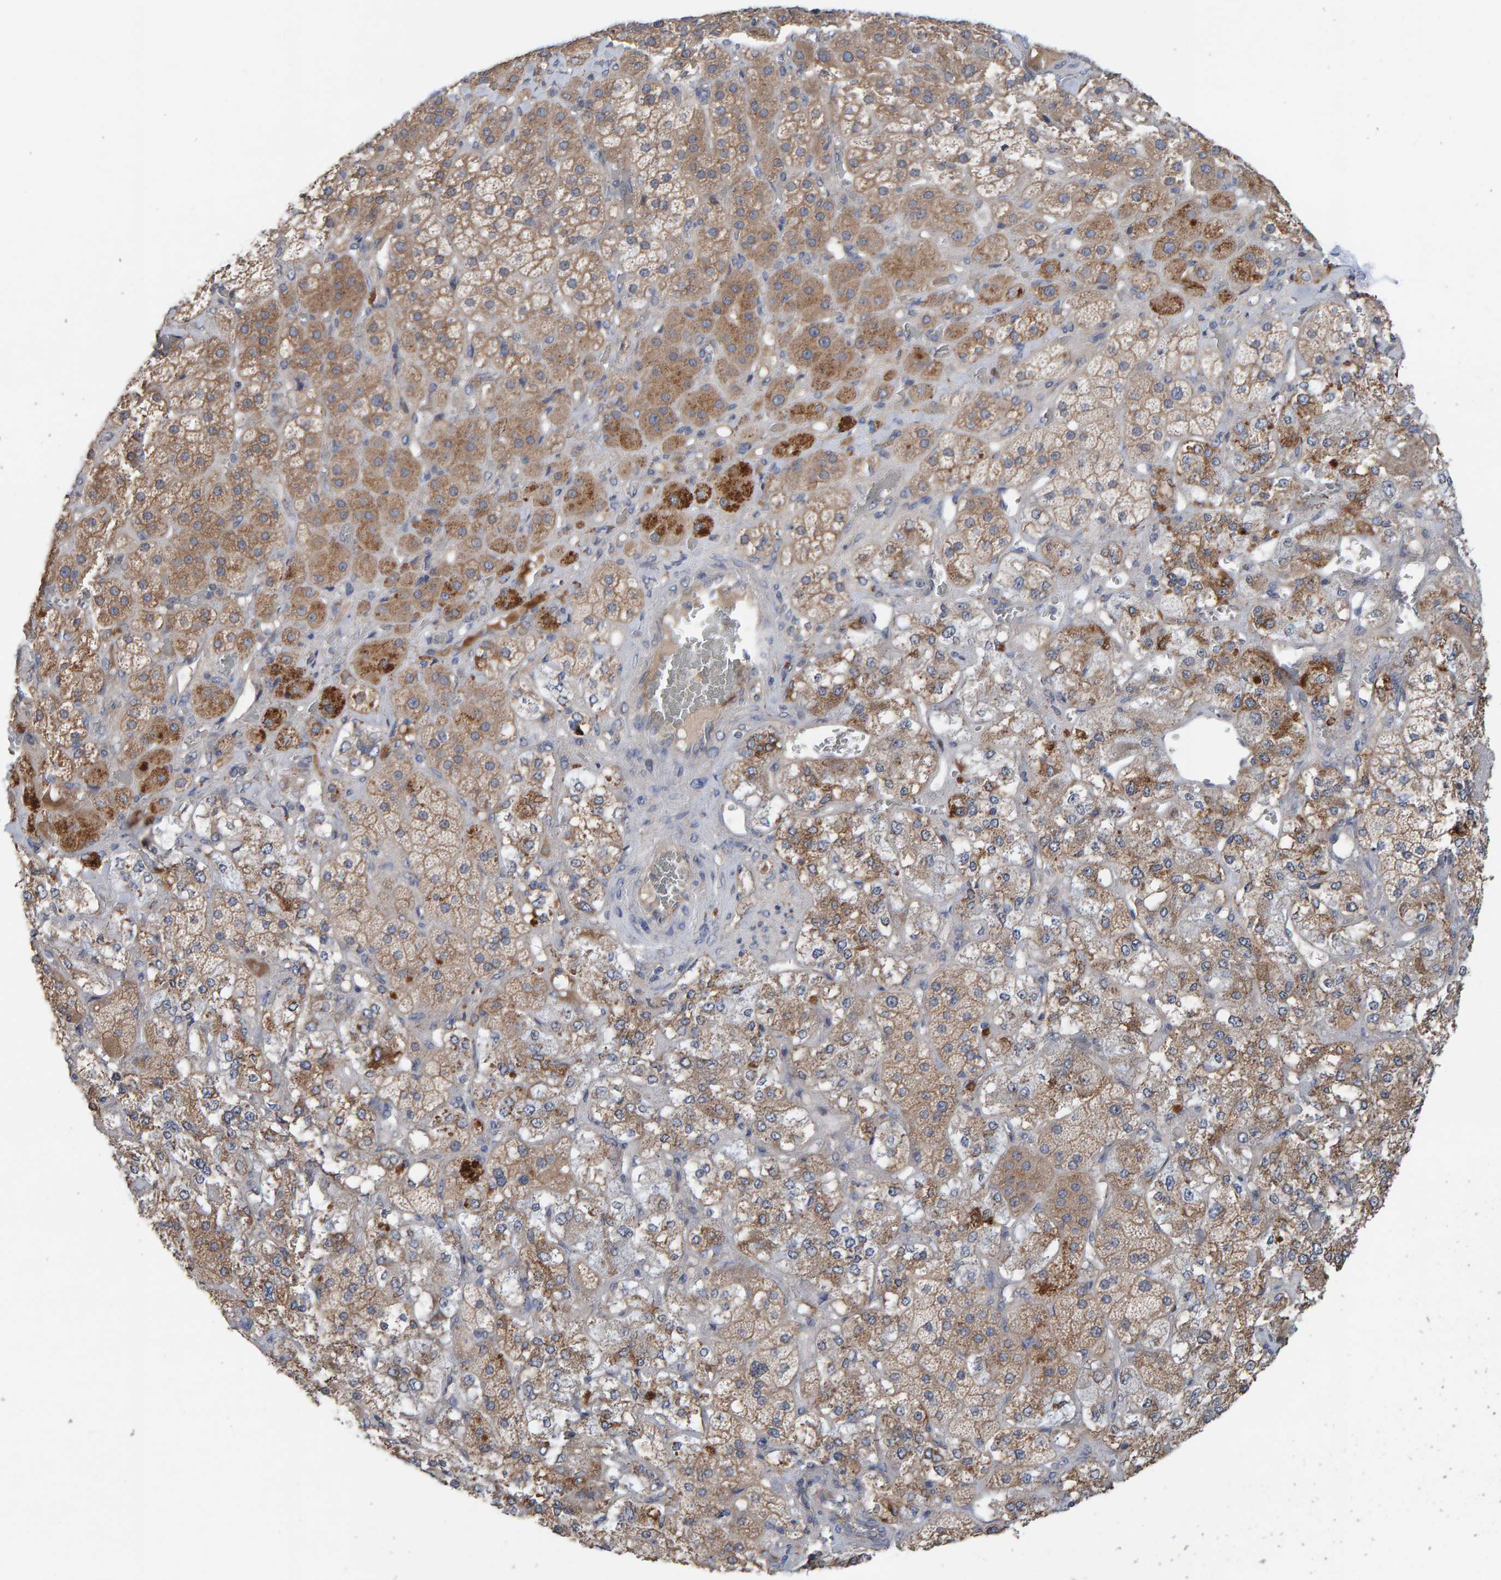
{"staining": {"intensity": "moderate", "quantity": ">75%", "location": "cytoplasmic/membranous"}, "tissue": "adrenal gland", "cell_type": "Glandular cells", "image_type": "normal", "snomed": [{"axis": "morphology", "description": "Normal tissue, NOS"}, {"axis": "topography", "description": "Adrenal gland"}], "caption": "Immunohistochemistry (IHC) micrograph of benign human adrenal gland stained for a protein (brown), which shows medium levels of moderate cytoplasmic/membranous staining in about >75% of glandular cells.", "gene": "LRSAM1", "patient": {"sex": "male", "age": 57}}